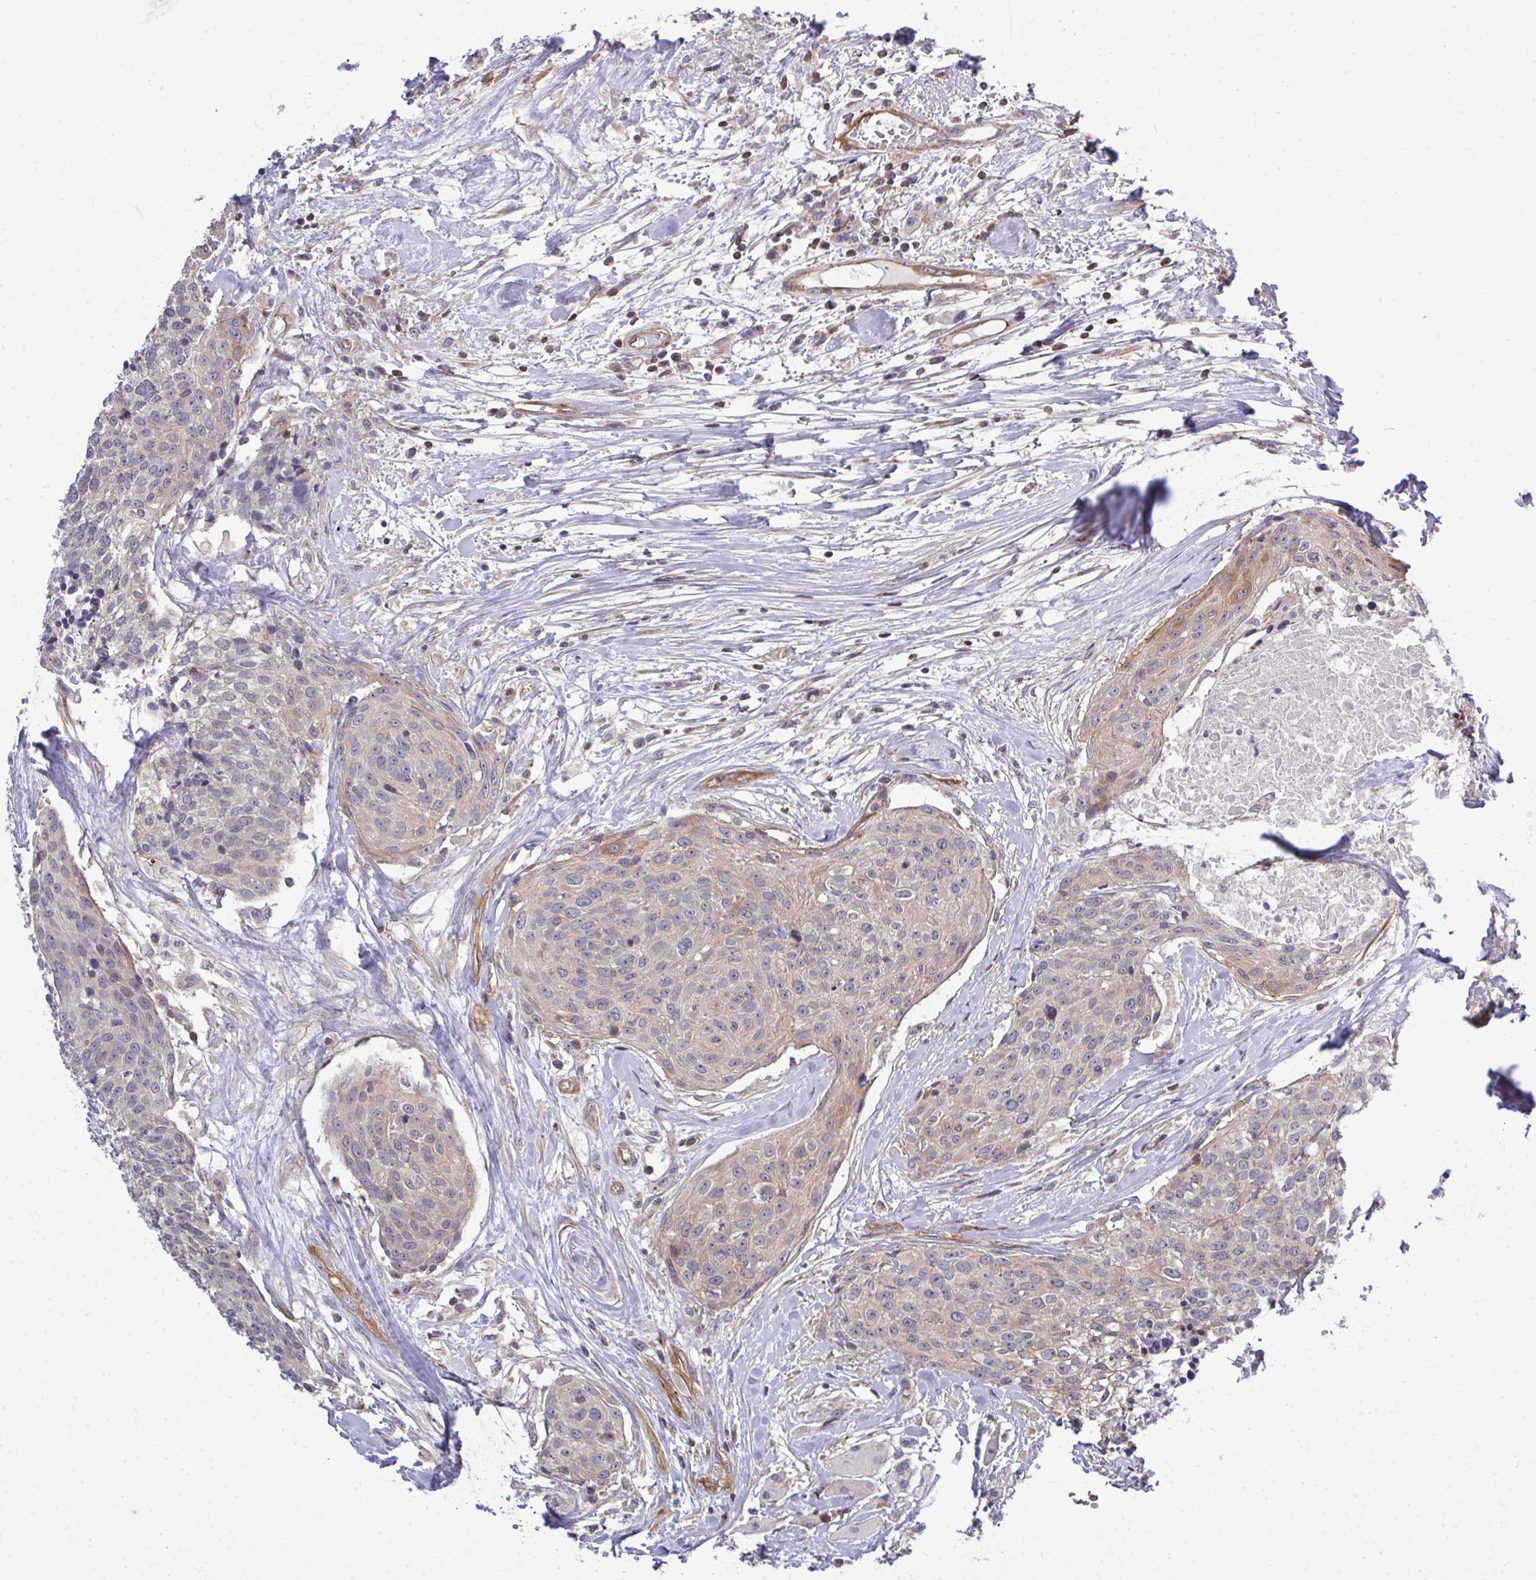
{"staining": {"intensity": "weak", "quantity": ">75%", "location": "cytoplasmic/membranous"}, "tissue": "head and neck cancer", "cell_type": "Tumor cells", "image_type": "cancer", "snomed": [{"axis": "morphology", "description": "Squamous cell carcinoma, NOS"}, {"axis": "topography", "description": "Oral tissue"}, {"axis": "topography", "description": "Head-Neck"}], "caption": "A brown stain highlights weak cytoplasmic/membranous expression of a protein in head and neck cancer tumor cells.", "gene": "FUT10", "patient": {"sex": "male", "age": 64}}